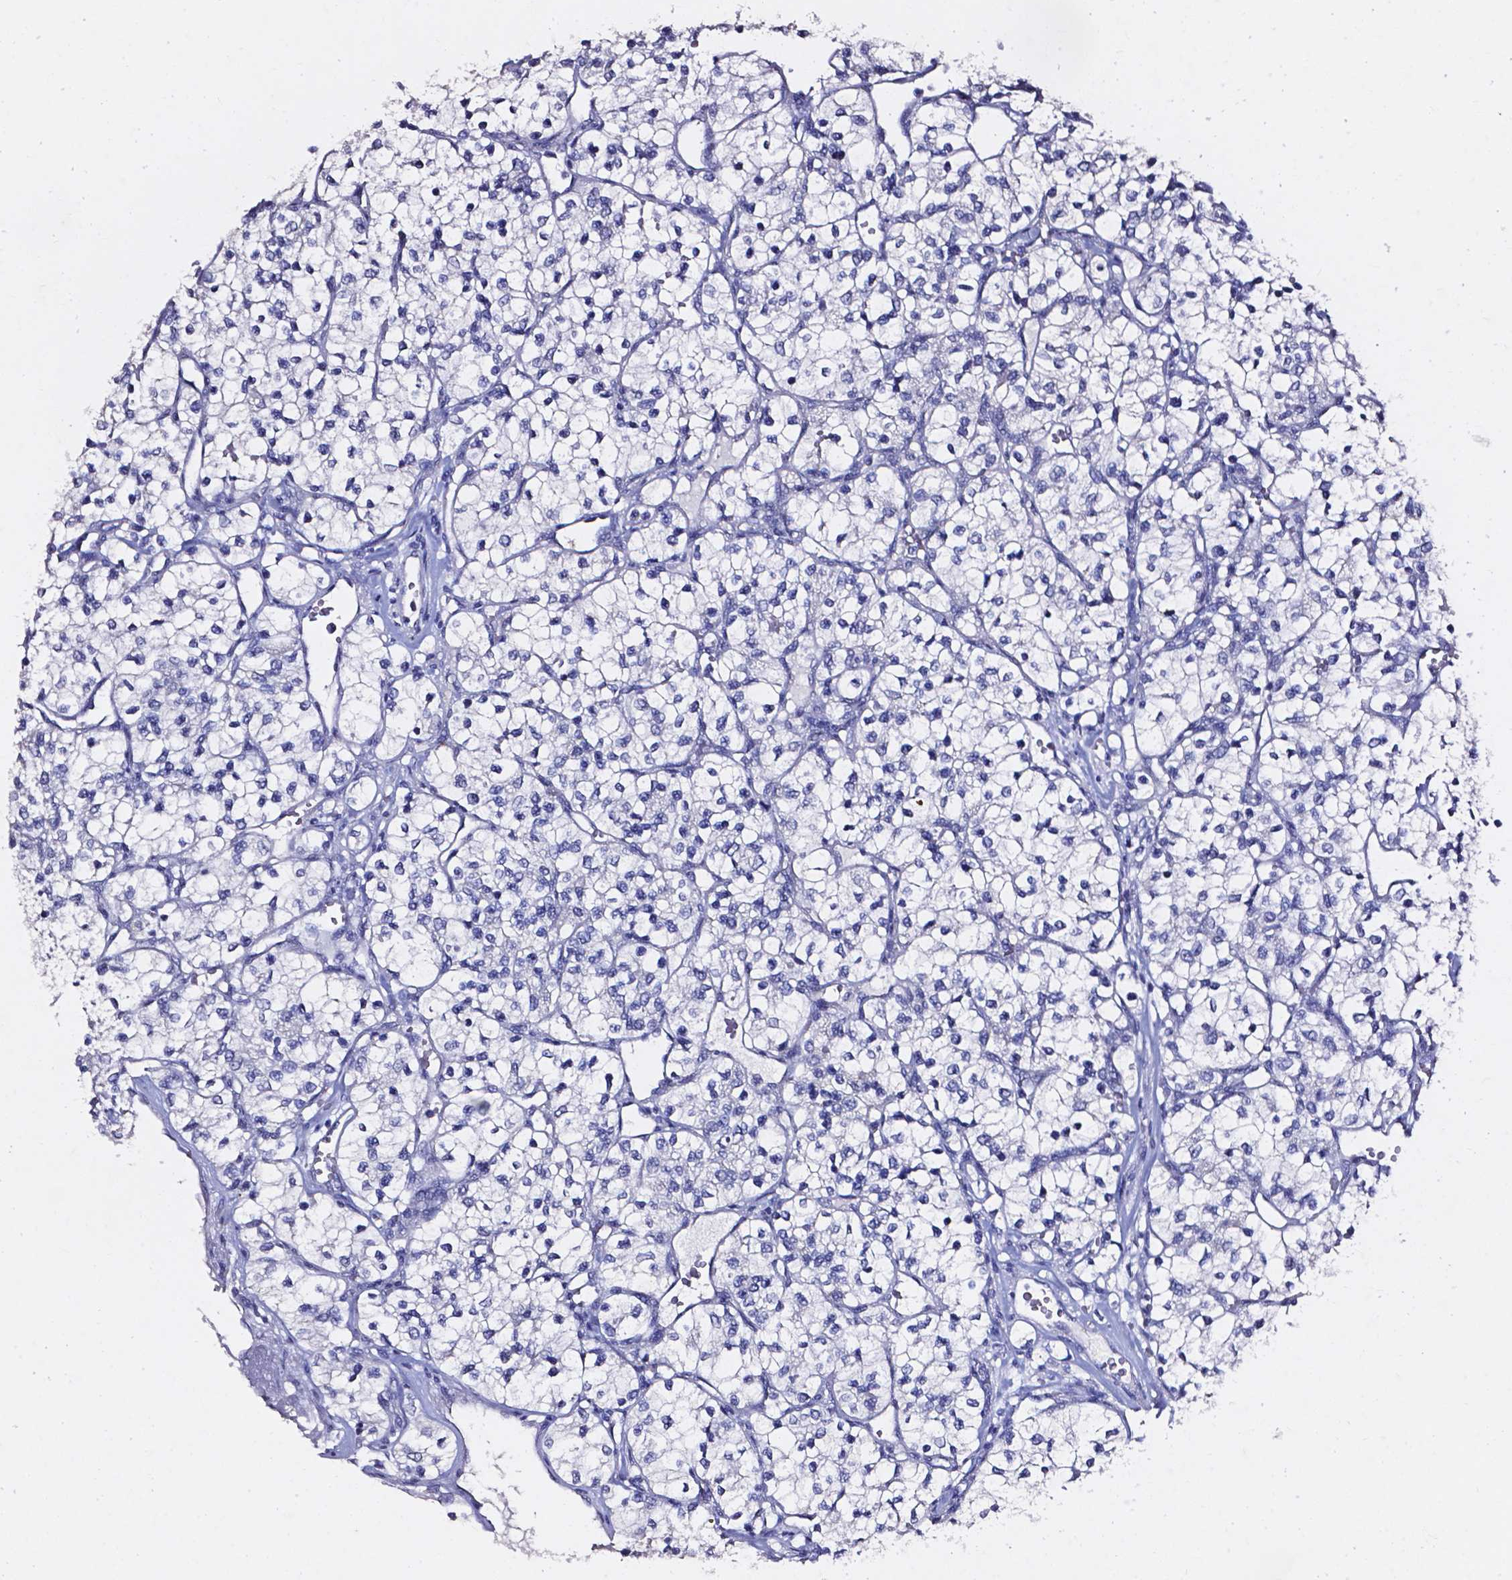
{"staining": {"intensity": "negative", "quantity": "none", "location": "none"}, "tissue": "renal cancer", "cell_type": "Tumor cells", "image_type": "cancer", "snomed": [{"axis": "morphology", "description": "Adenocarcinoma, NOS"}, {"axis": "topography", "description": "Kidney"}], "caption": "Tumor cells show no significant protein positivity in renal cancer (adenocarcinoma).", "gene": "AKR1B10", "patient": {"sex": "female", "age": 69}}